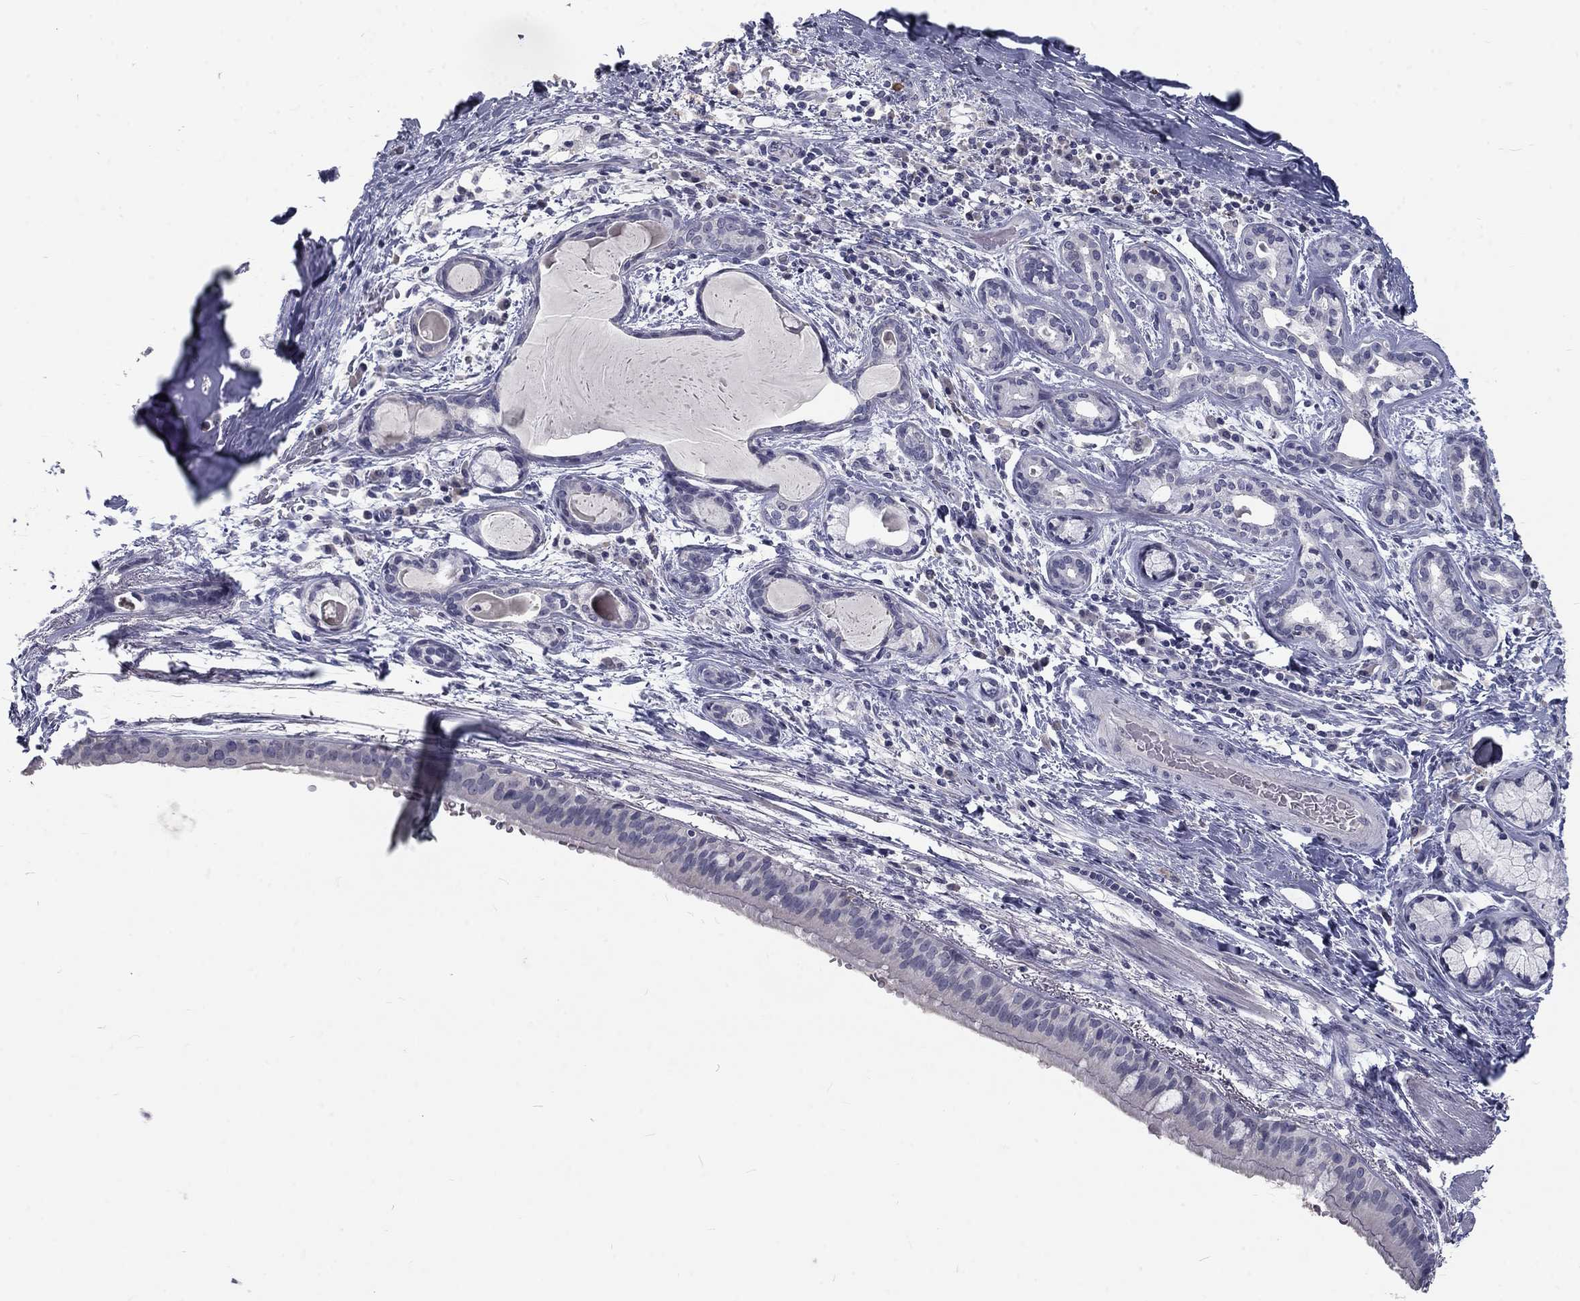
{"staining": {"intensity": "negative", "quantity": "none", "location": "none"}, "tissue": "bronchus", "cell_type": "Respiratory epithelial cells", "image_type": "normal", "snomed": [{"axis": "morphology", "description": "Normal tissue, NOS"}, {"axis": "morphology", "description": "Squamous cell carcinoma, NOS"}, {"axis": "topography", "description": "Bronchus"}, {"axis": "topography", "description": "Lung"}], "caption": "Image shows no significant protein positivity in respiratory epithelial cells of benign bronchus.", "gene": "NOS1", "patient": {"sex": "male", "age": 69}}